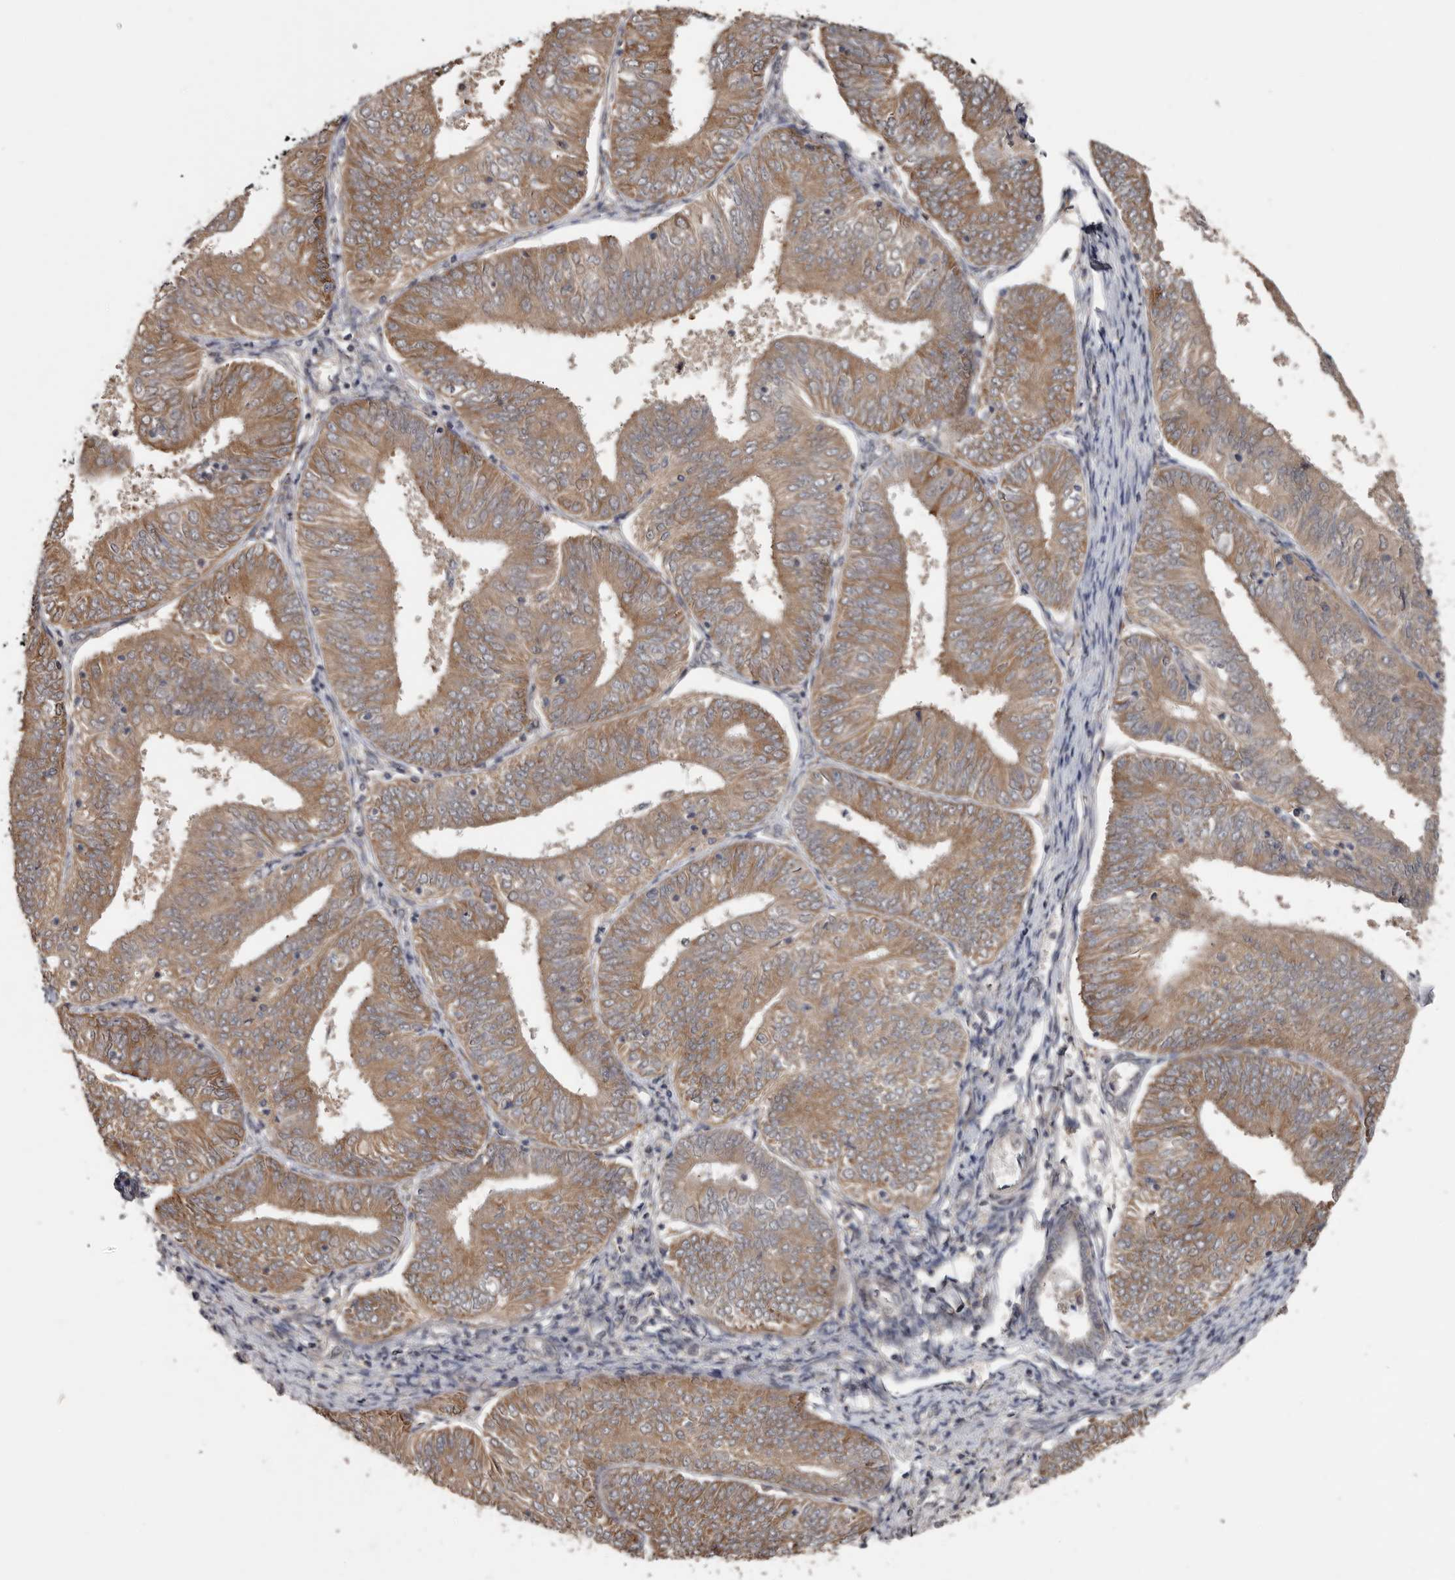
{"staining": {"intensity": "moderate", "quantity": ">75%", "location": "cytoplasmic/membranous"}, "tissue": "endometrial cancer", "cell_type": "Tumor cells", "image_type": "cancer", "snomed": [{"axis": "morphology", "description": "Adenocarcinoma, NOS"}, {"axis": "topography", "description": "Endometrium"}], "caption": "Immunohistochemical staining of human endometrial cancer (adenocarcinoma) exhibits moderate cytoplasmic/membranous protein expression in approximately >75% of tumor cells.", "gene": "CHML", "patient": {"sex": "female", "age": 58}}